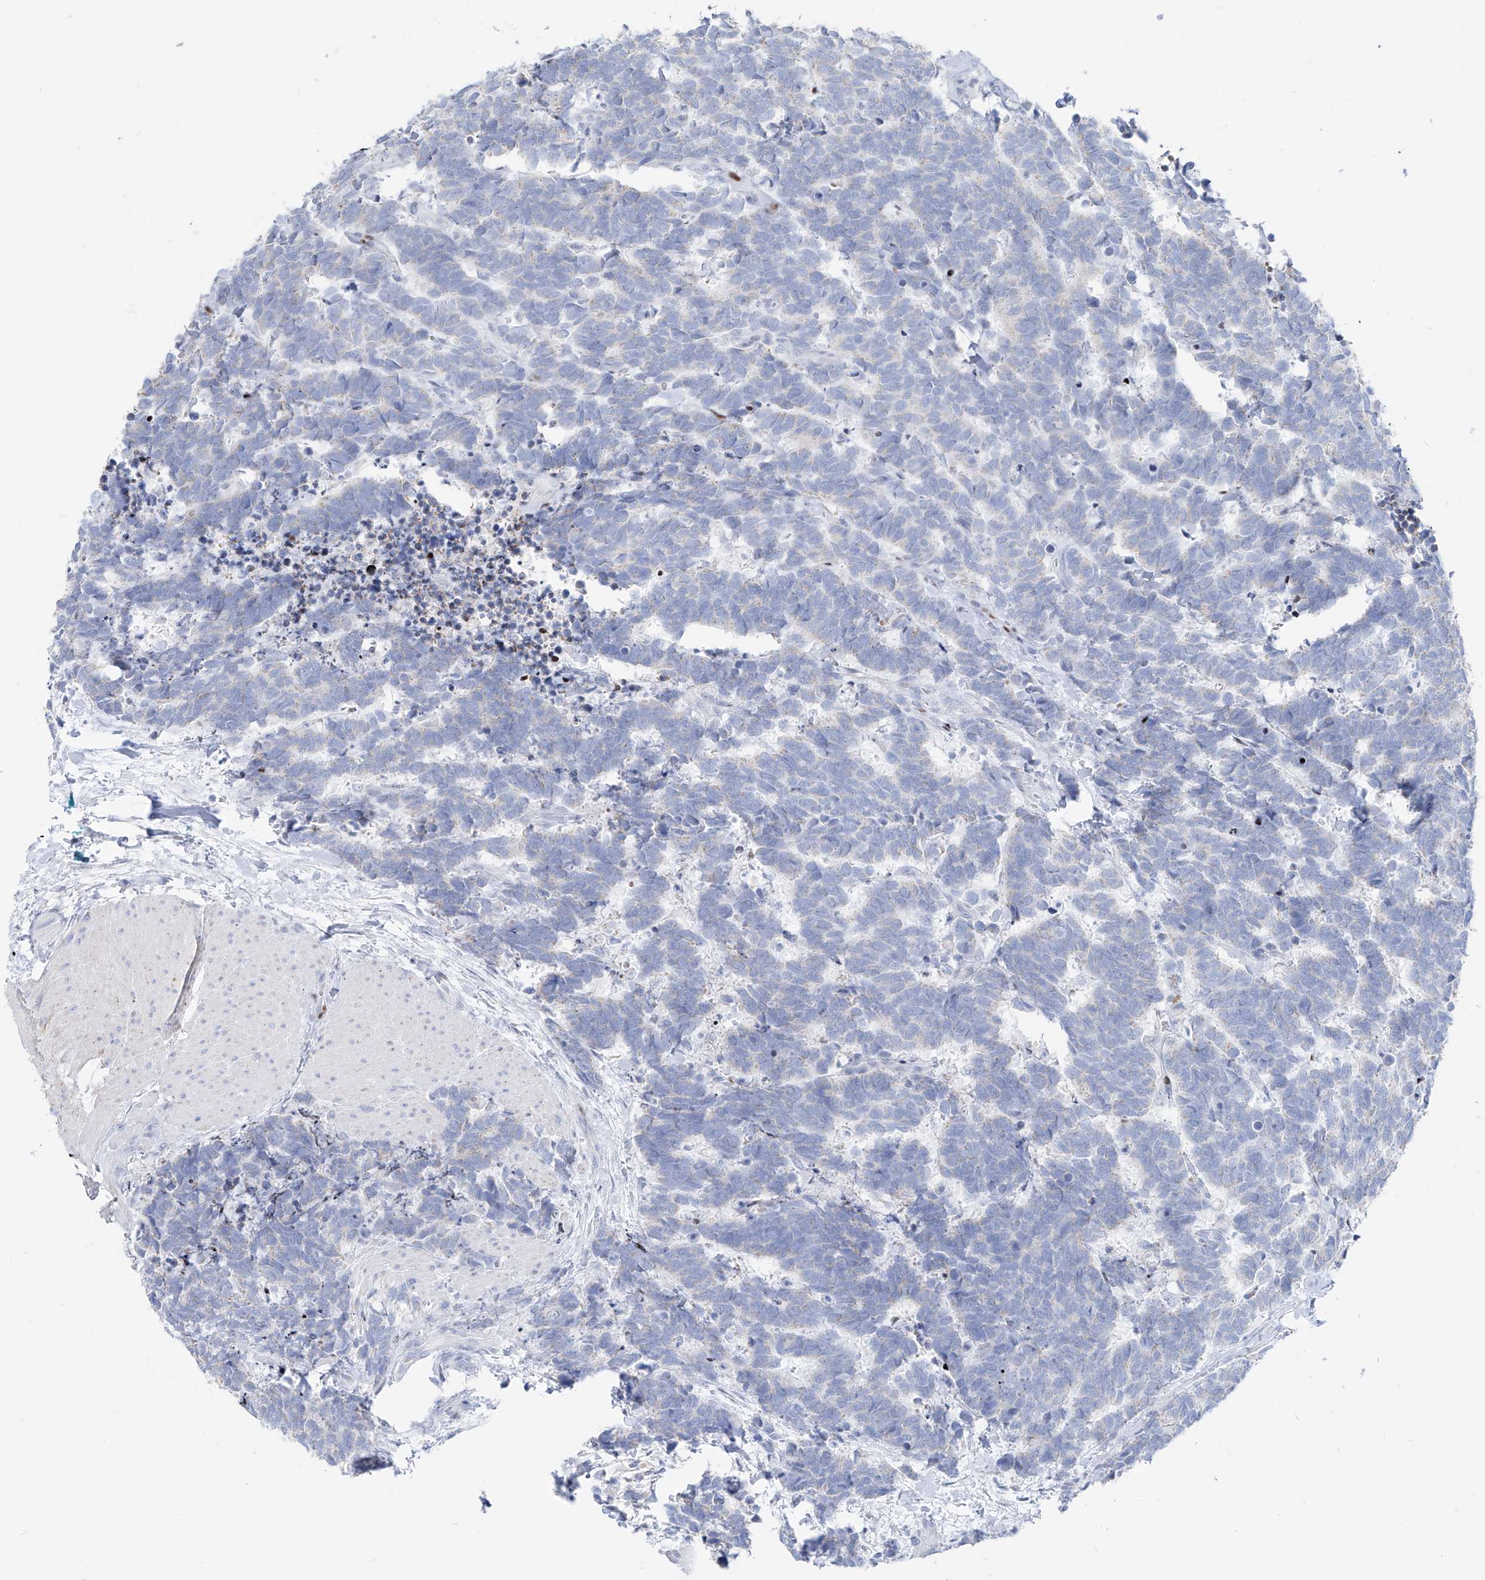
{"staining": {"intensity": "negative", "quantity": "none", "location": "none"}, "tissue": "carcinoid", "cell_type": "Tumor cells", "image_type": "cancer", "snomed": [{"axis": "morphology", "description": "Carcinoma, NOS"}, {"axis": "morphology", "description": "Carcinoid, malignant, NOS"}, {"axis": "topography", "description": "Urinary bladder"}], "caption": "A histopathology image of human carcinoma is negative for staining in tumor cells.", "gene": "FRS3", "patient": {"sex": "male", "age": 57}}